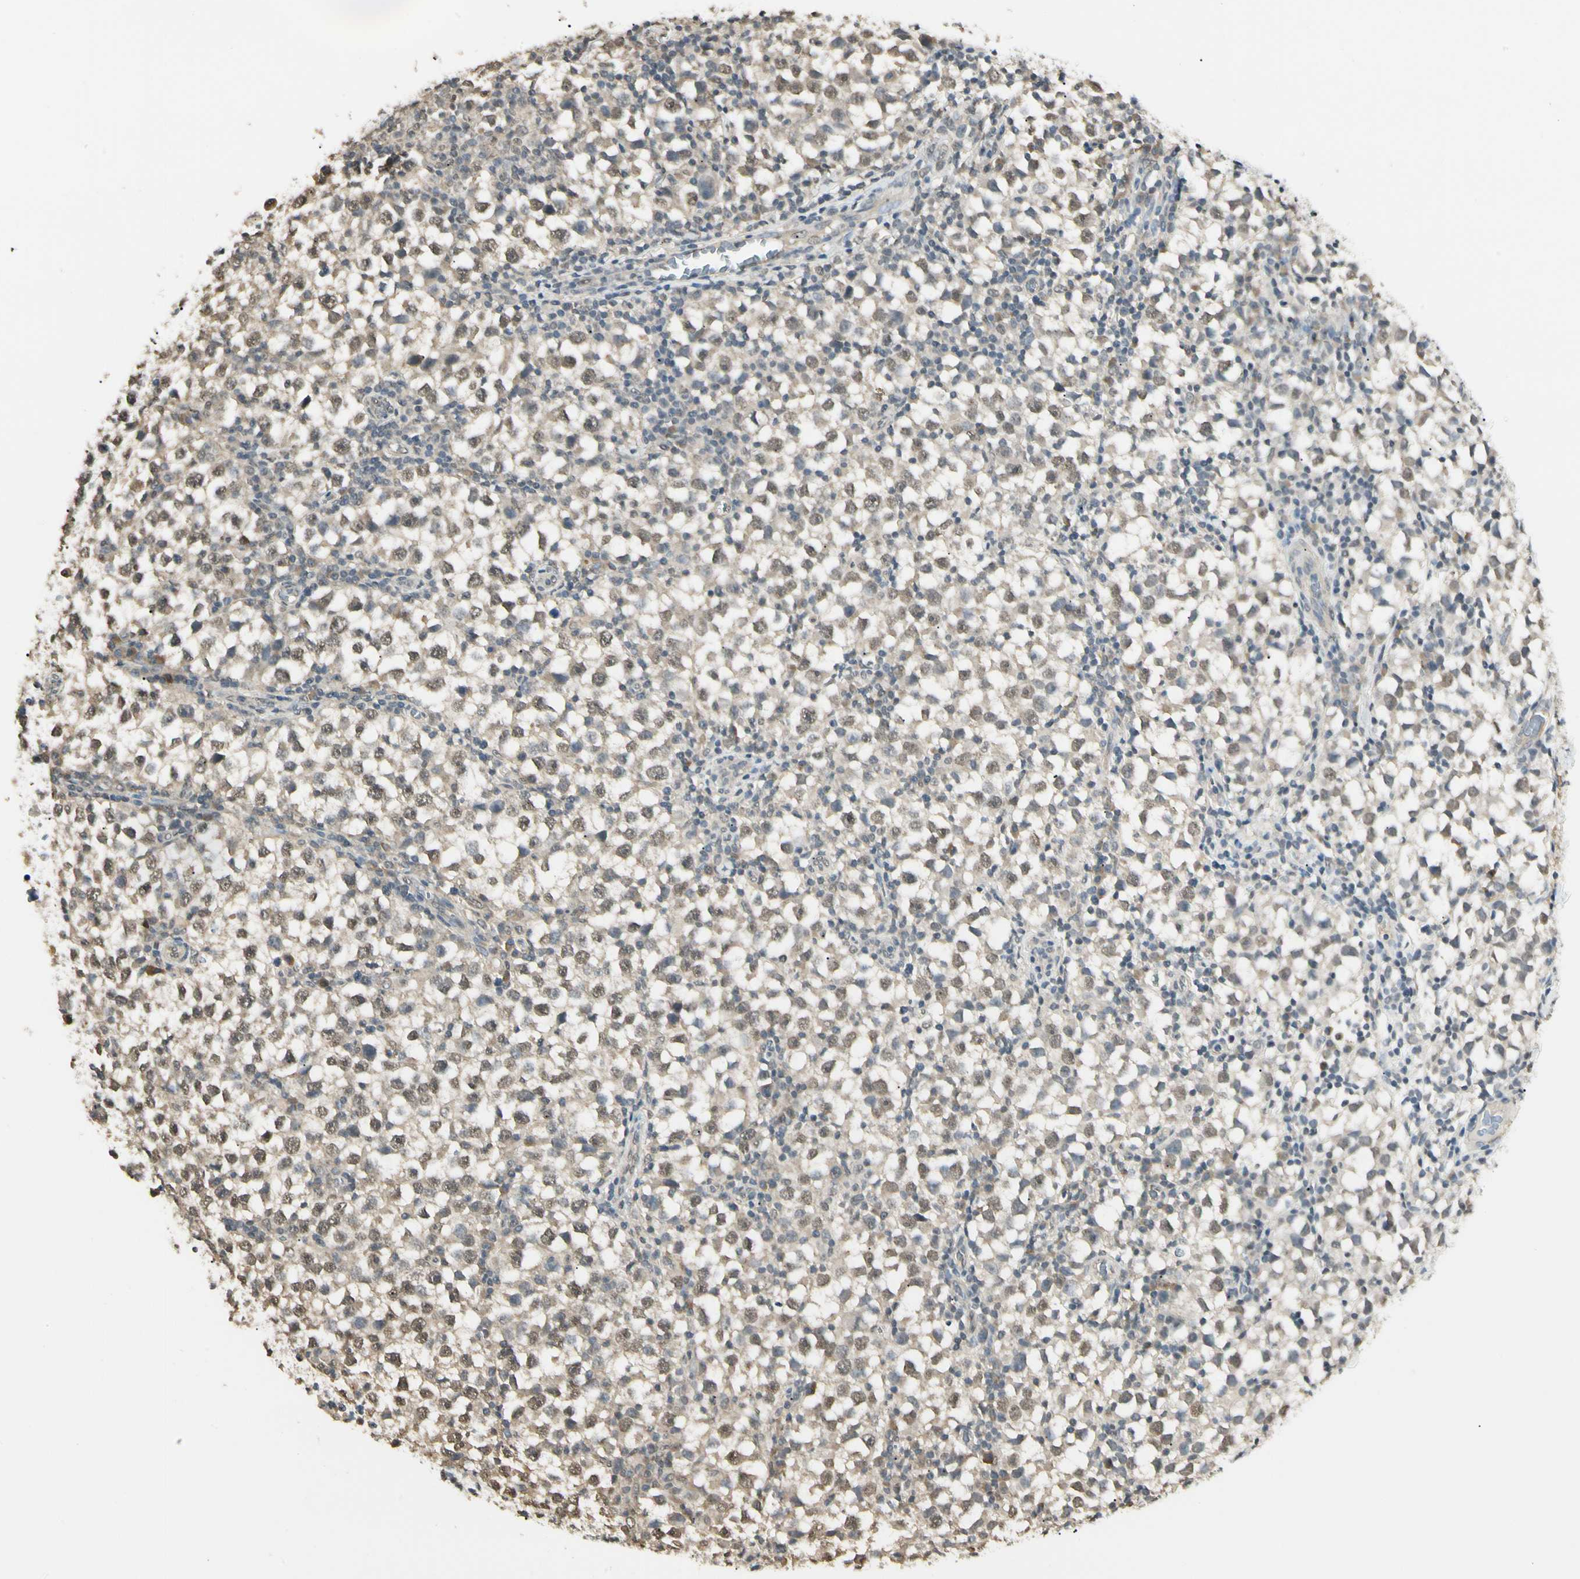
{"staining": {"intensity": "weak", "quantity": ">75%", "location": "cytoplasmic/membranous"}, "tissue": "testis cancer", "cell_type": "Tumor cells", "image_type": "cancer", "snomed": [{"axis": "morphology", "description": "Seminoma, NOS"}, {"axis": "topography", "description": "Testis"}], "caption": "Testis cancer (seminoma) stained for a protein (brown) displays weak cytoplasmic/membranous positive staining in approximately >75% of tumor cells.", "gene": "SGCA", "patient": {"sex": "male", "age": 65}}